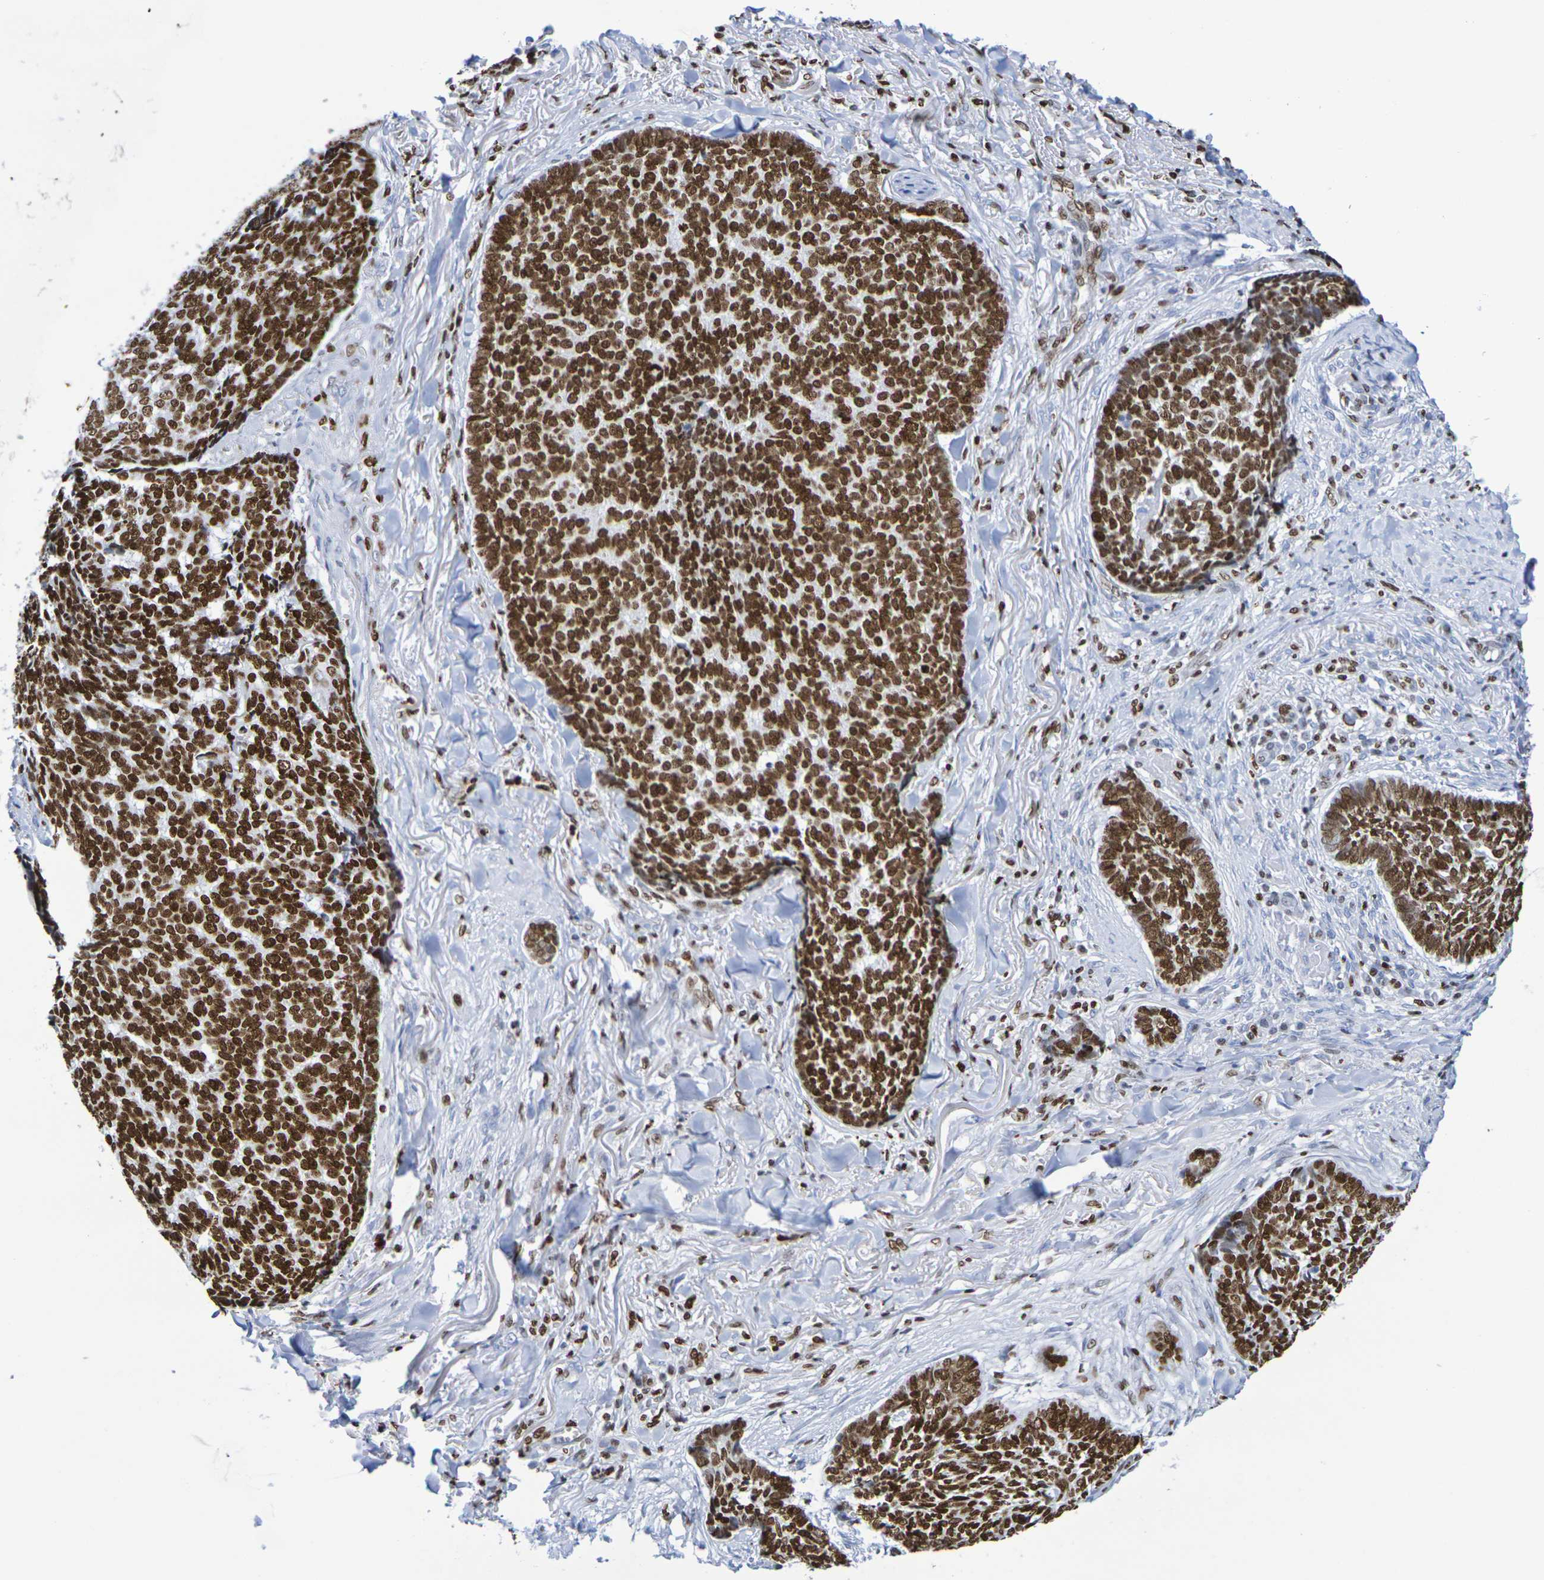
{"staining": {"intensity": "strong", "quantity": ">75%", "location": "nuclear"}, "tissue": "skin cancer", "cell_type": "Tumor cells", "image_type": "cancer", "snomed": [{"axis": "morphology", "description": "Basal cell carcinoma"}, {"axis": "topography", "description": "Skin"}], "caption": "Immunohistochemical staining of basal cell carcinoma (skin) shows high levels of strong nuclear expression in about >75% of tumor cells.", "gene": "H1-5", "patient": {"sex": "male", "age": 84}}